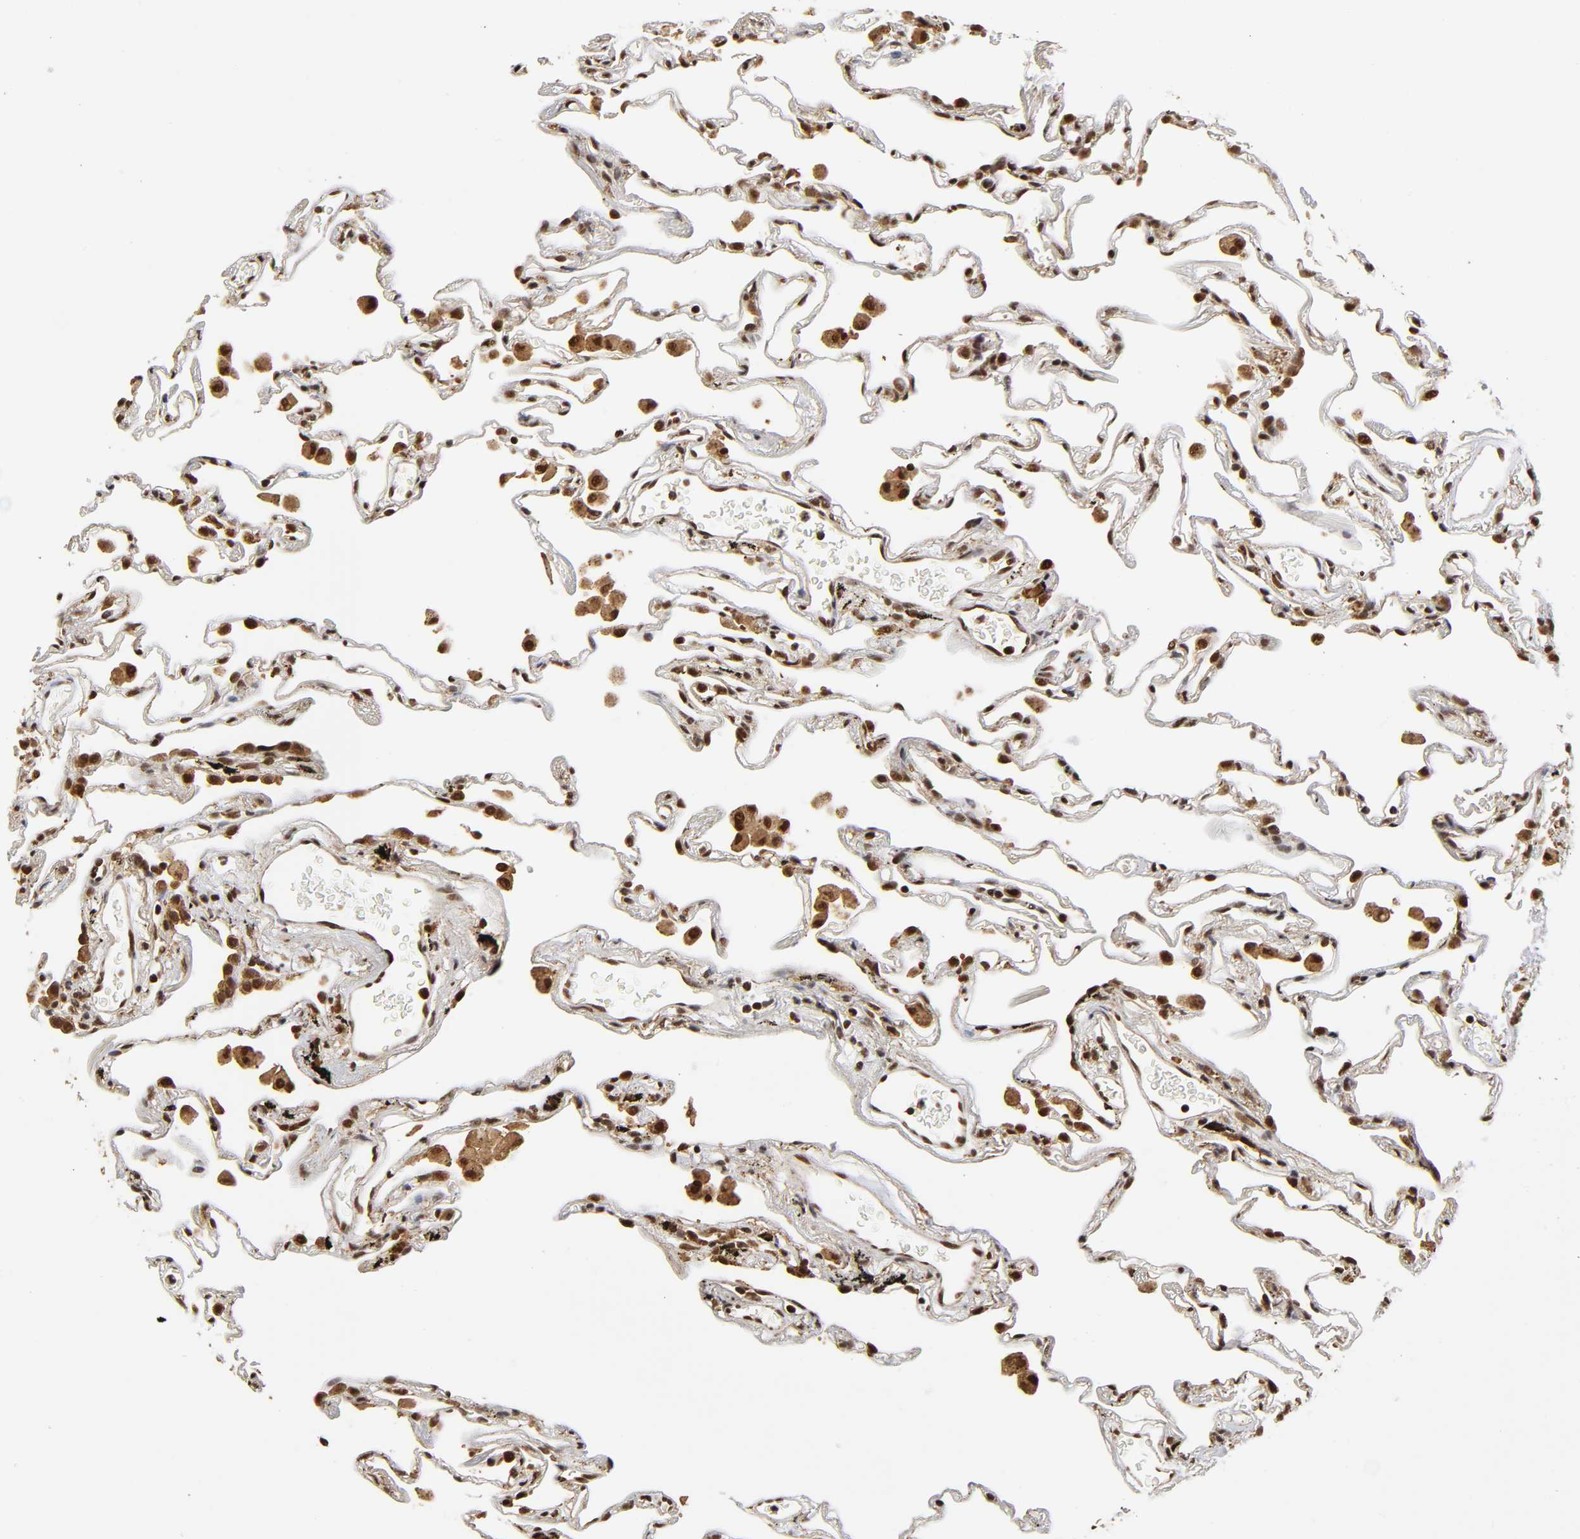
{"staining": {"intensity": "strong", "quantity": ">75%", "location": "nuclear"}, "tissue": "lung", "cell_type": "Alveolar cells", "image_type": "normal", "snomed": [{"axis": "morphology", "description": "Normal tissue, NOS"}, {"axis": "morphology", "description": "Inflammation, NOS"}, {"axis": "topography", "description": "Lung"}], "caption": "This photomicrograph demonstrates immunohistochemistry (IHC) staining of benign human lung, with high strong nuclear positivity in approximately >75% of alveolar cells.", "gene": "RNF122", "patient": {"sex": "male", "age": 69}}